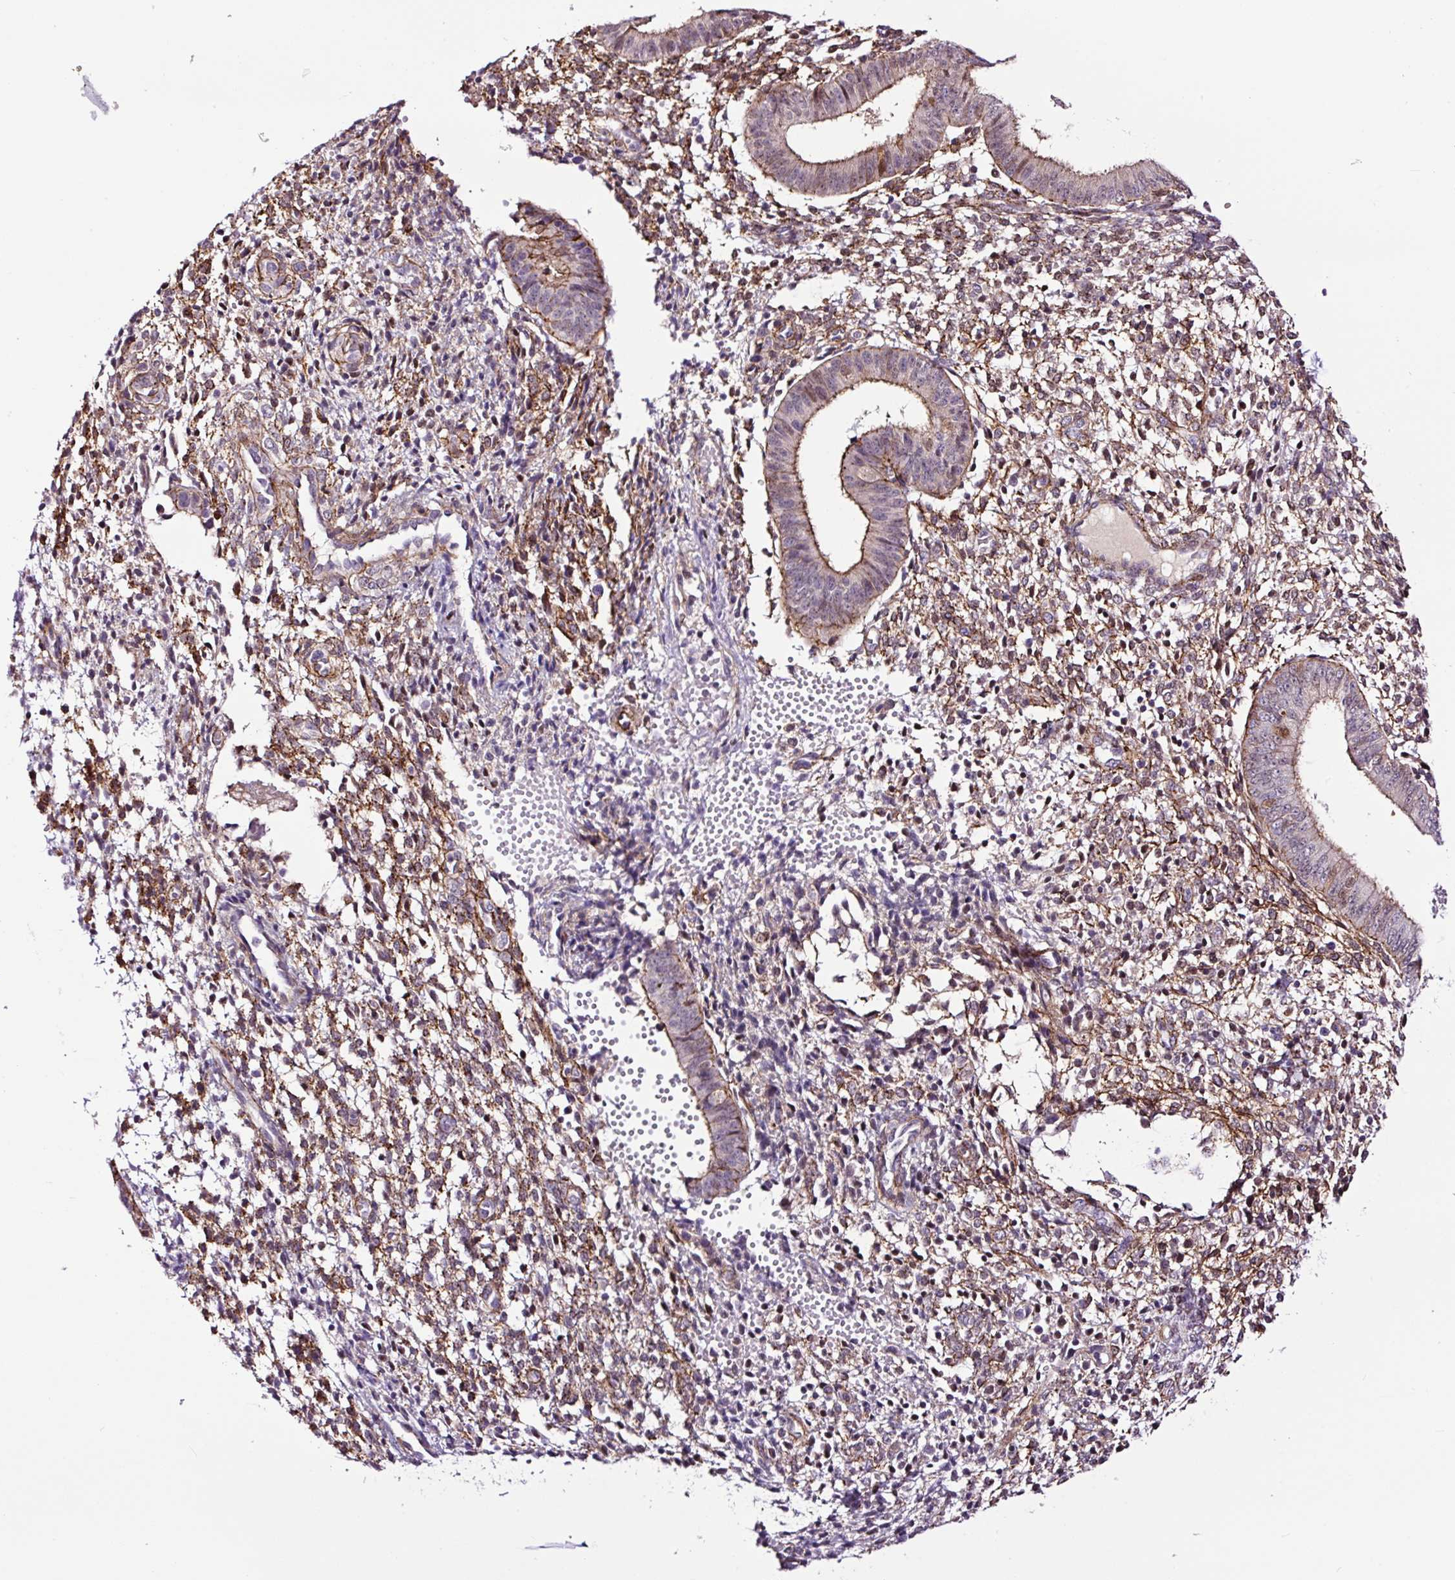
{"staining": {"intensity": "moderate", "quantity": ">75%", "location": "cytoplasmic/membranous"}, "tissue": "endometrium", "cell_type": "Cells in endometrial stroma", "image_type": "normal", "snomed": [{"axis": "morphology", "description": "Normal tissue, NOS"}, {"axis": "topography", "description": "Endometrium"}], "caption": "Cells in endometrial stroma demonstrate moderate cytoplasmic/membranous staining in about >75% of cells in normal endometrium.", "gene": "TAFA3", "patient": {"sex": "female", "age": 49}}